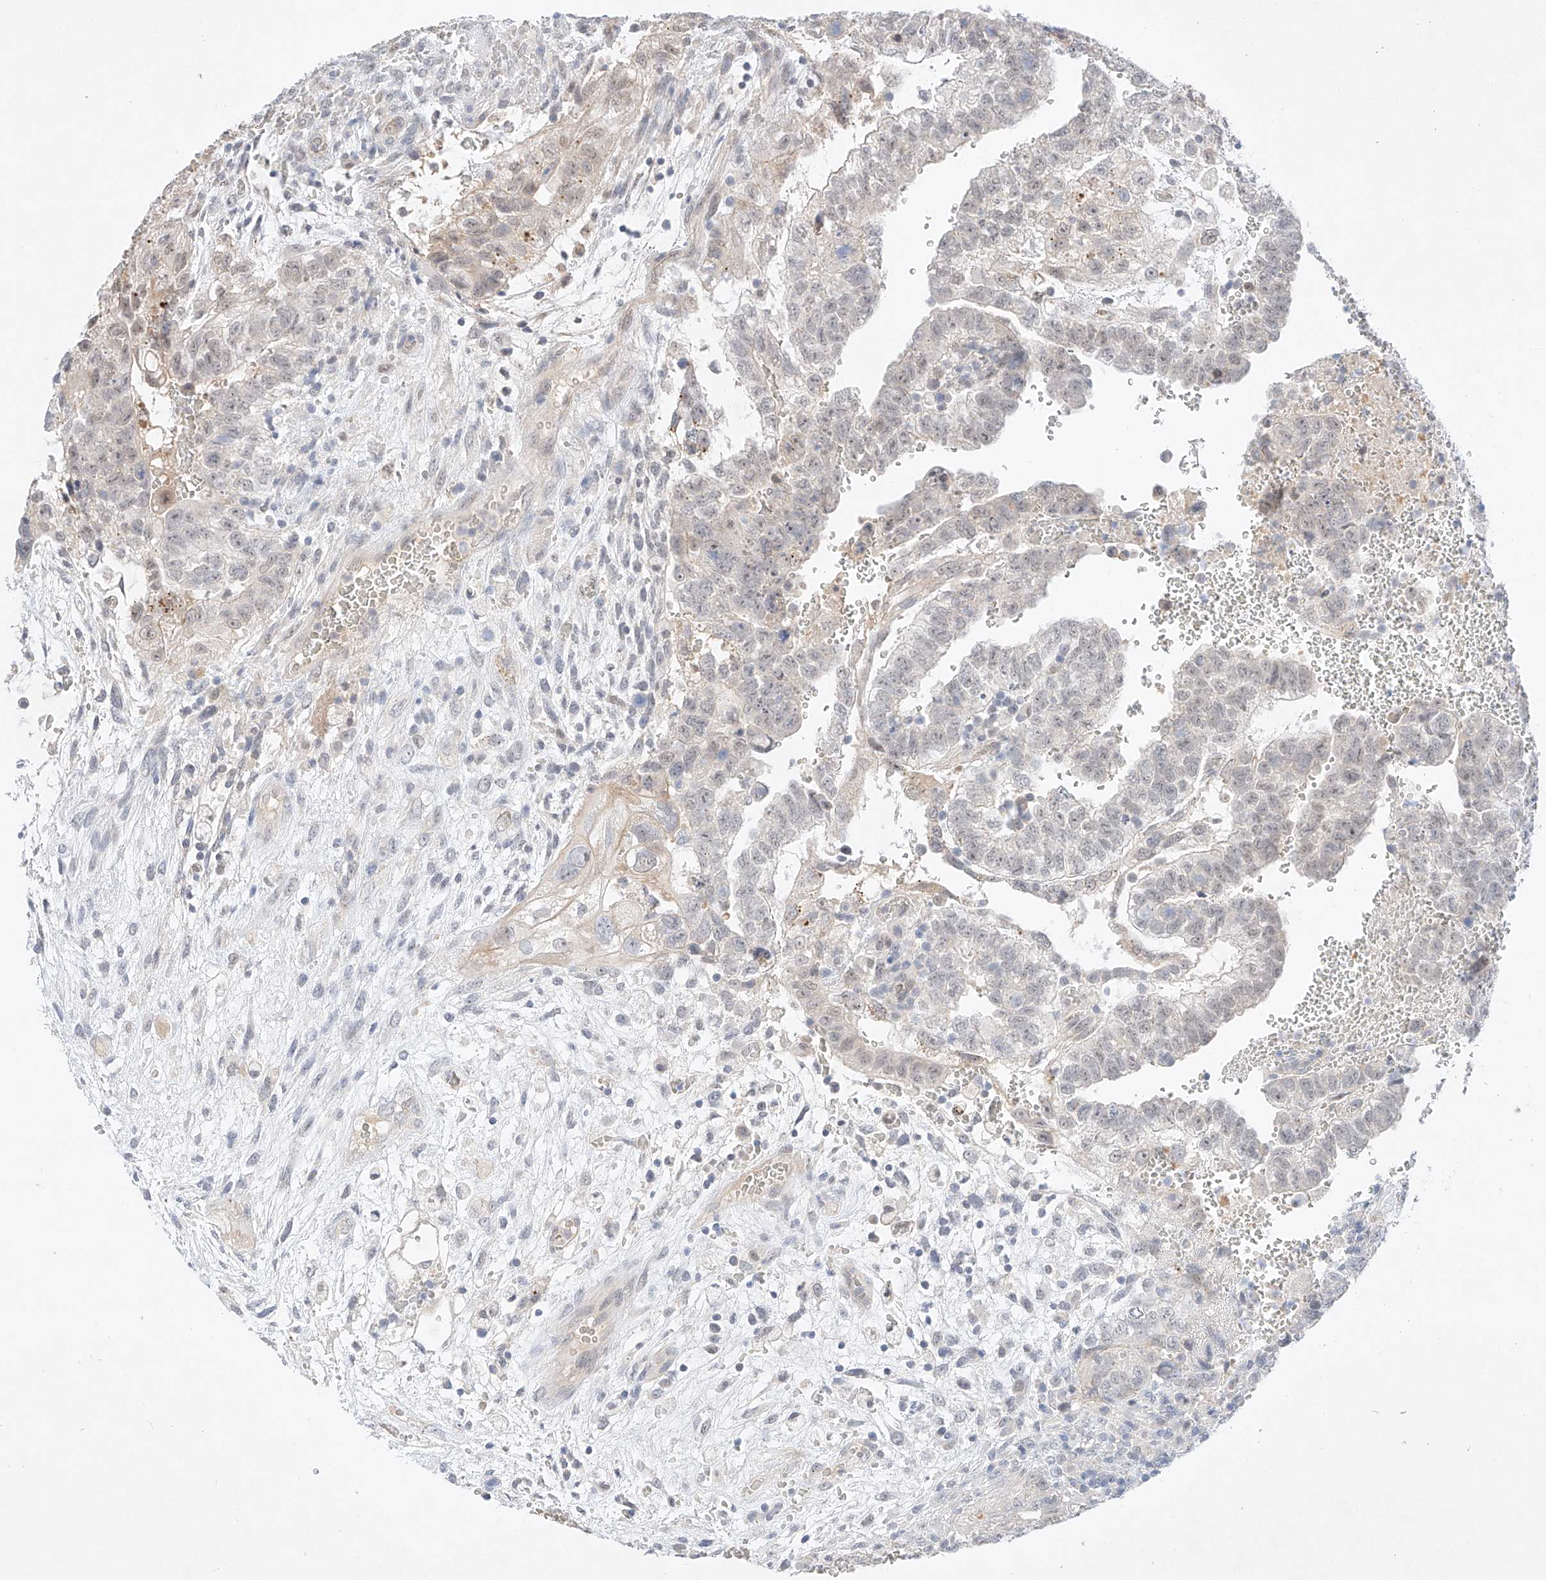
{"staining": {"intensity": "negative", "quantity": "none", "location": "none"}, "tissue": "testis cancer", "cell_type": "Tumor cells", "image_type": "cancer", "snomed": [{"axis": "morphology", "description": "Carcinoma, Embryonal, NOS"}, {"axis": "topography", "description": "Testis"}], "caption": "Protein analysis of testis cancer (embryonal carcinoma) demonstrates no significant positivity in tumor cells.", "gene": "IL22RA2", "patient": {"sex": "male", "age": 37}}